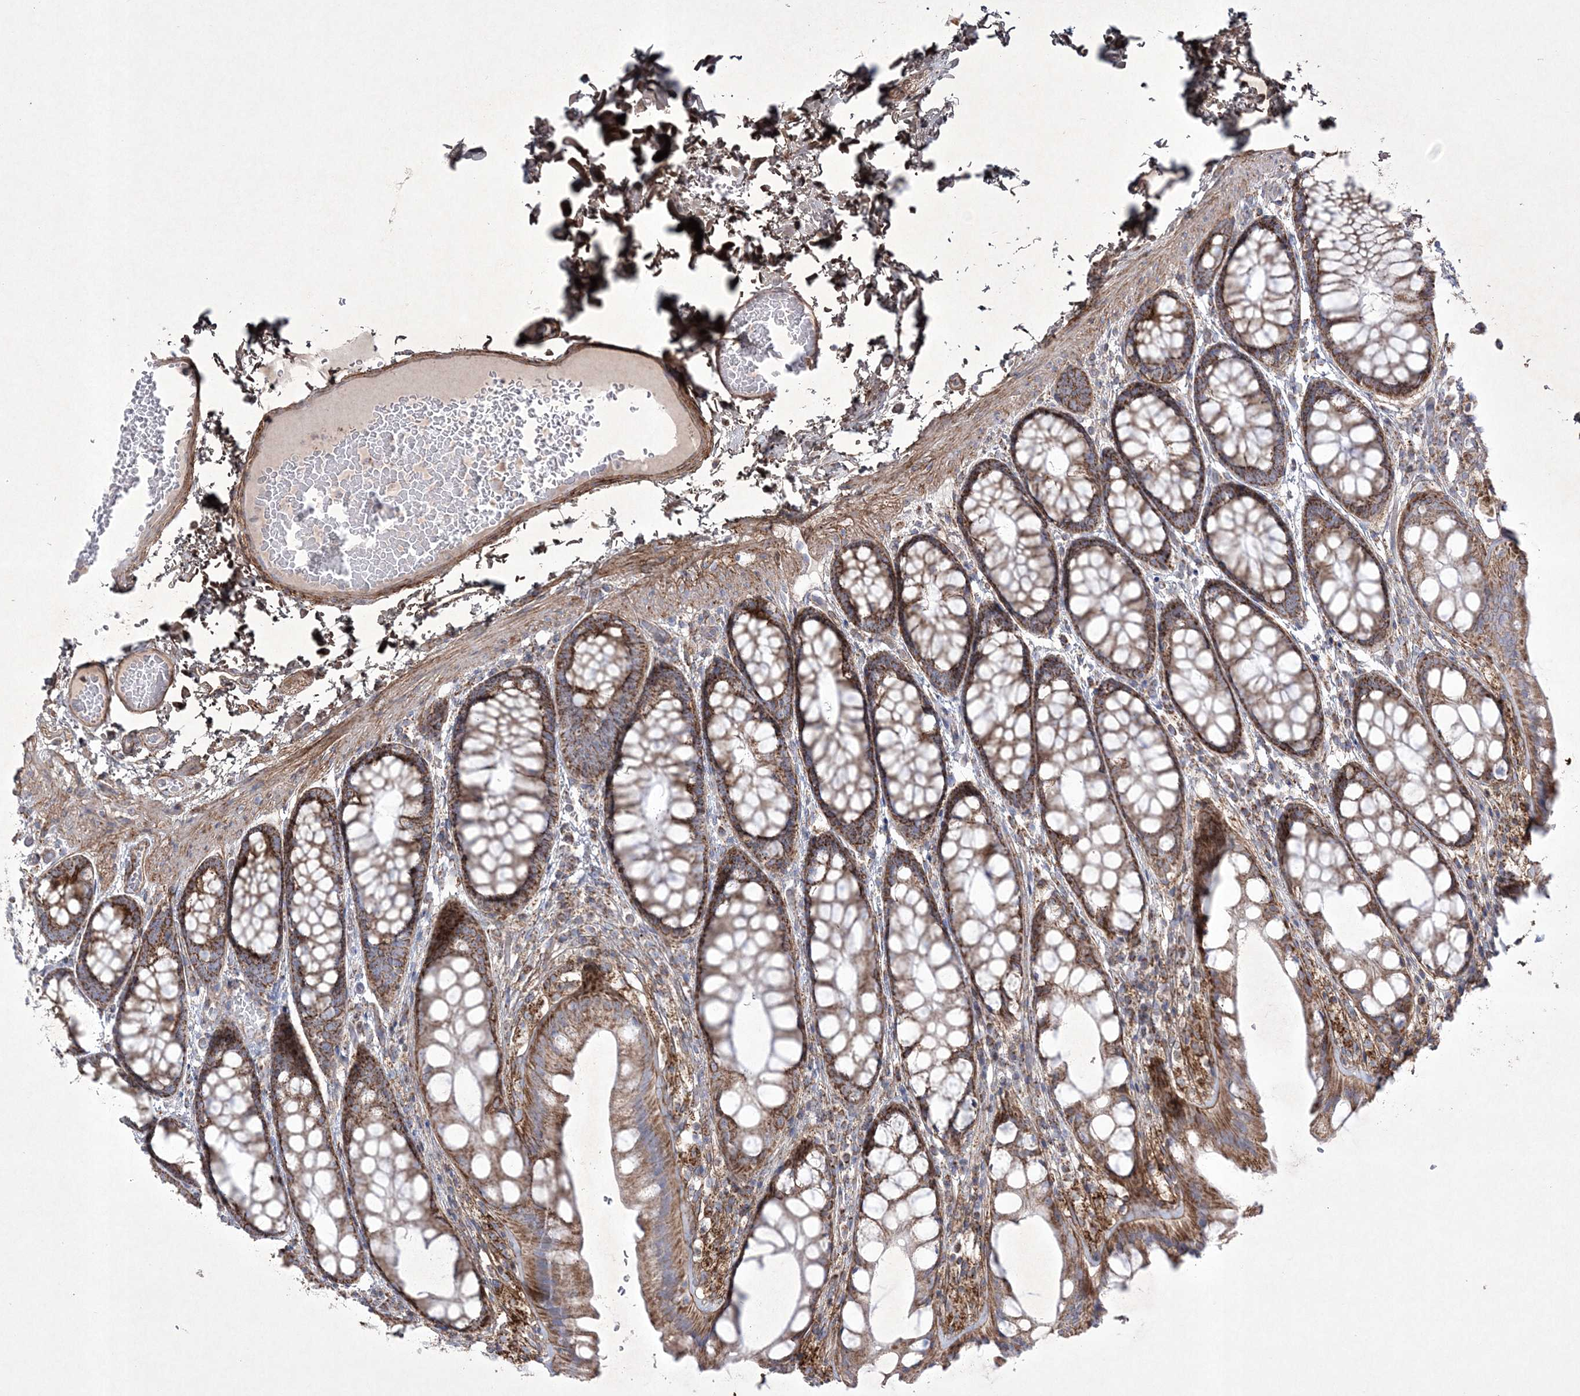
{"staining": {"intensity": "moderate", "quantity": ">75%", "location": "cytoplasmic/membranous"}, "tissue": "colon", "cell_type": "Endothelial cells", "image_type": "normal", "snomed": [{"axis": "morphology", "description": "Normal tissue, NOS"}, {"axis": "topography", "description": "Colon"}], "caption": "Normal colon displays moderate cytoplasmic/membranous expression in about >75% of endothelial cells.", "gene": "RICTOR", "patient": {"sex": "male", "age": 47}}